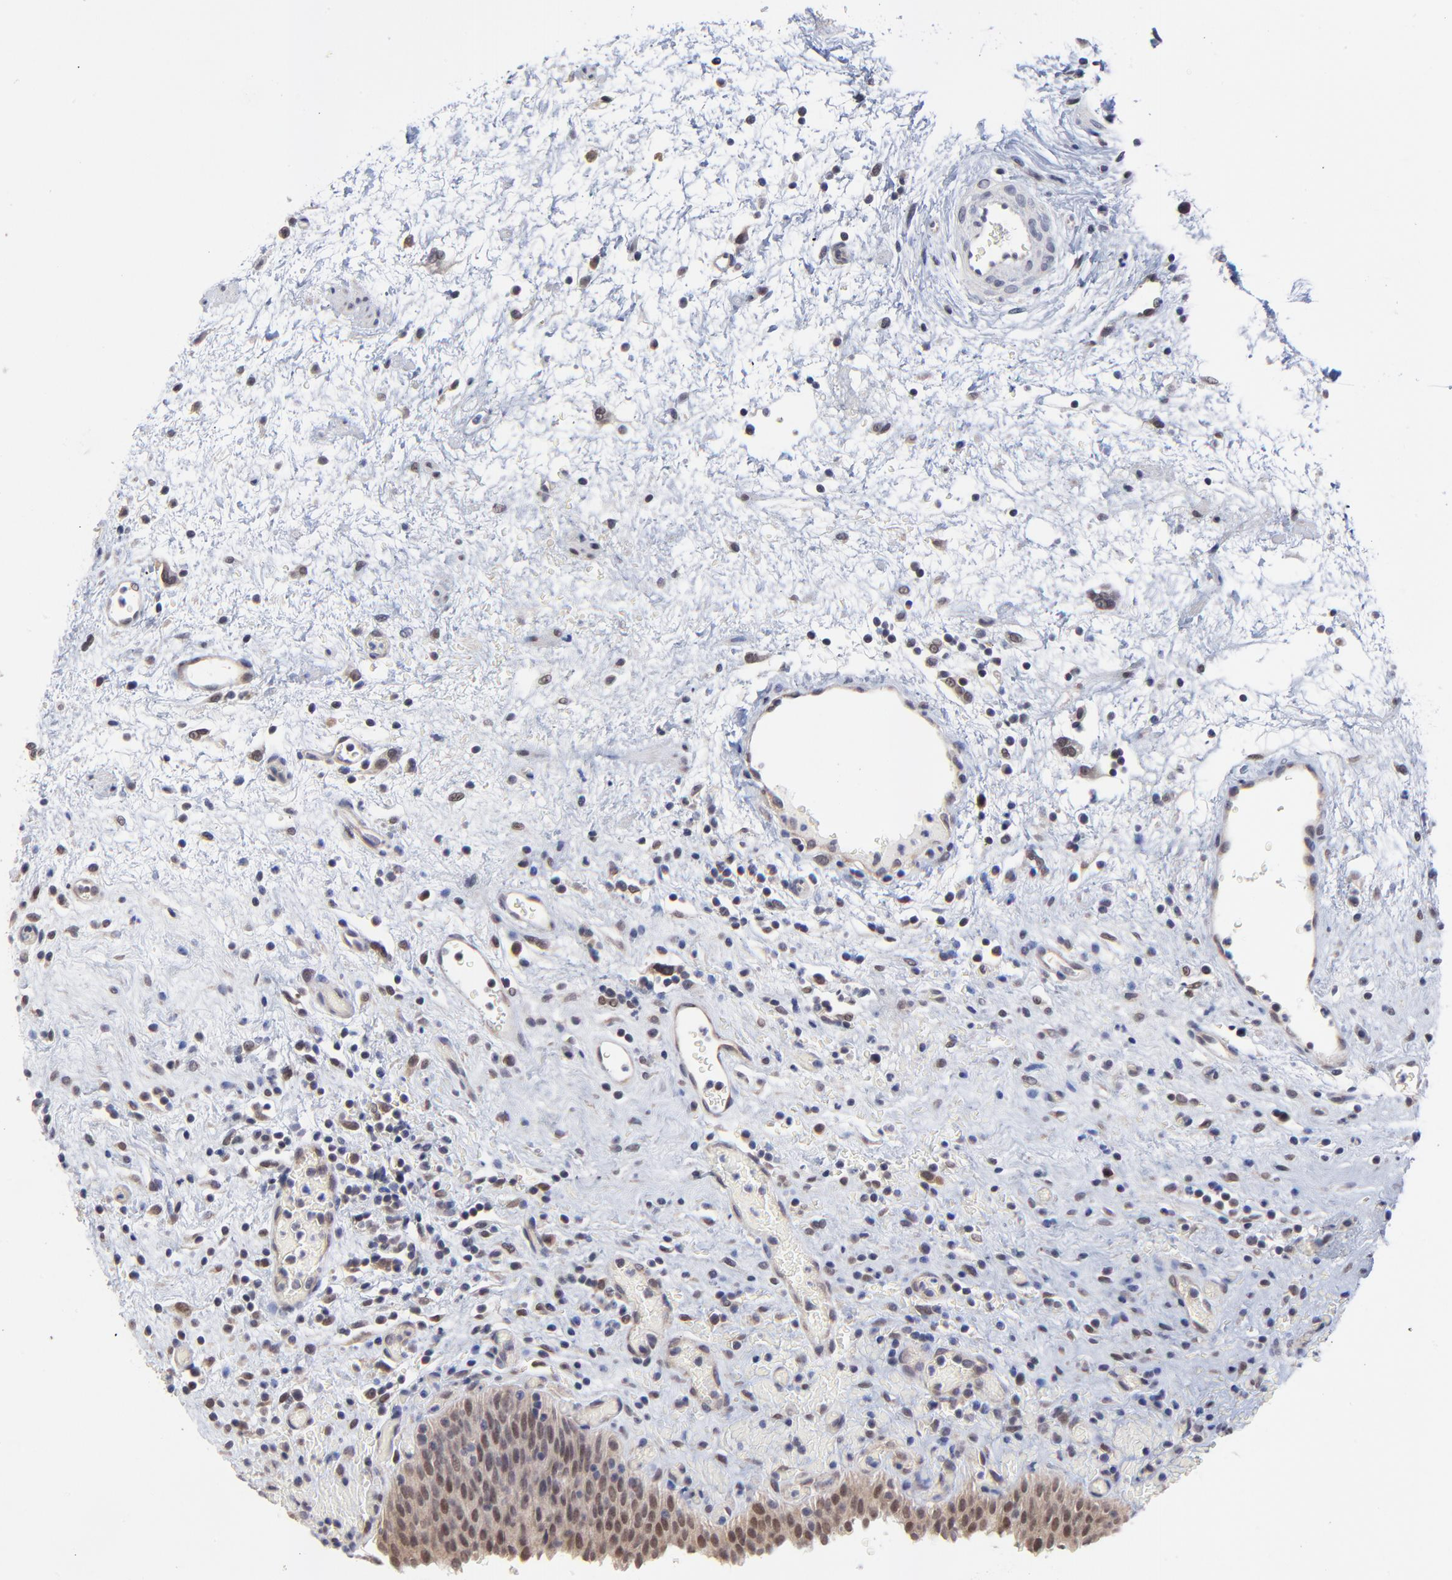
{"staining": {"intensity": "weak", "quantity": "<25%", "location": "cytoplasmic/membranous"}, "tissue": "urinary bladder", "cell_type": "Urothelial cells", "image_type": "normal", "snomed": [{"axis": "morphology", "description": "Normal tissue, NOS"}, {"axis": "topography", "description": "Urinary bladder"}], "caption": "Normal urinary bladder was stained to show a protein in brown. There is no significant positivity in urothelial cells. (DAB IHC with hematoxylin counter stain).", "gene": "FBXO8", "patient": {"sex": "male", "age": 51}}